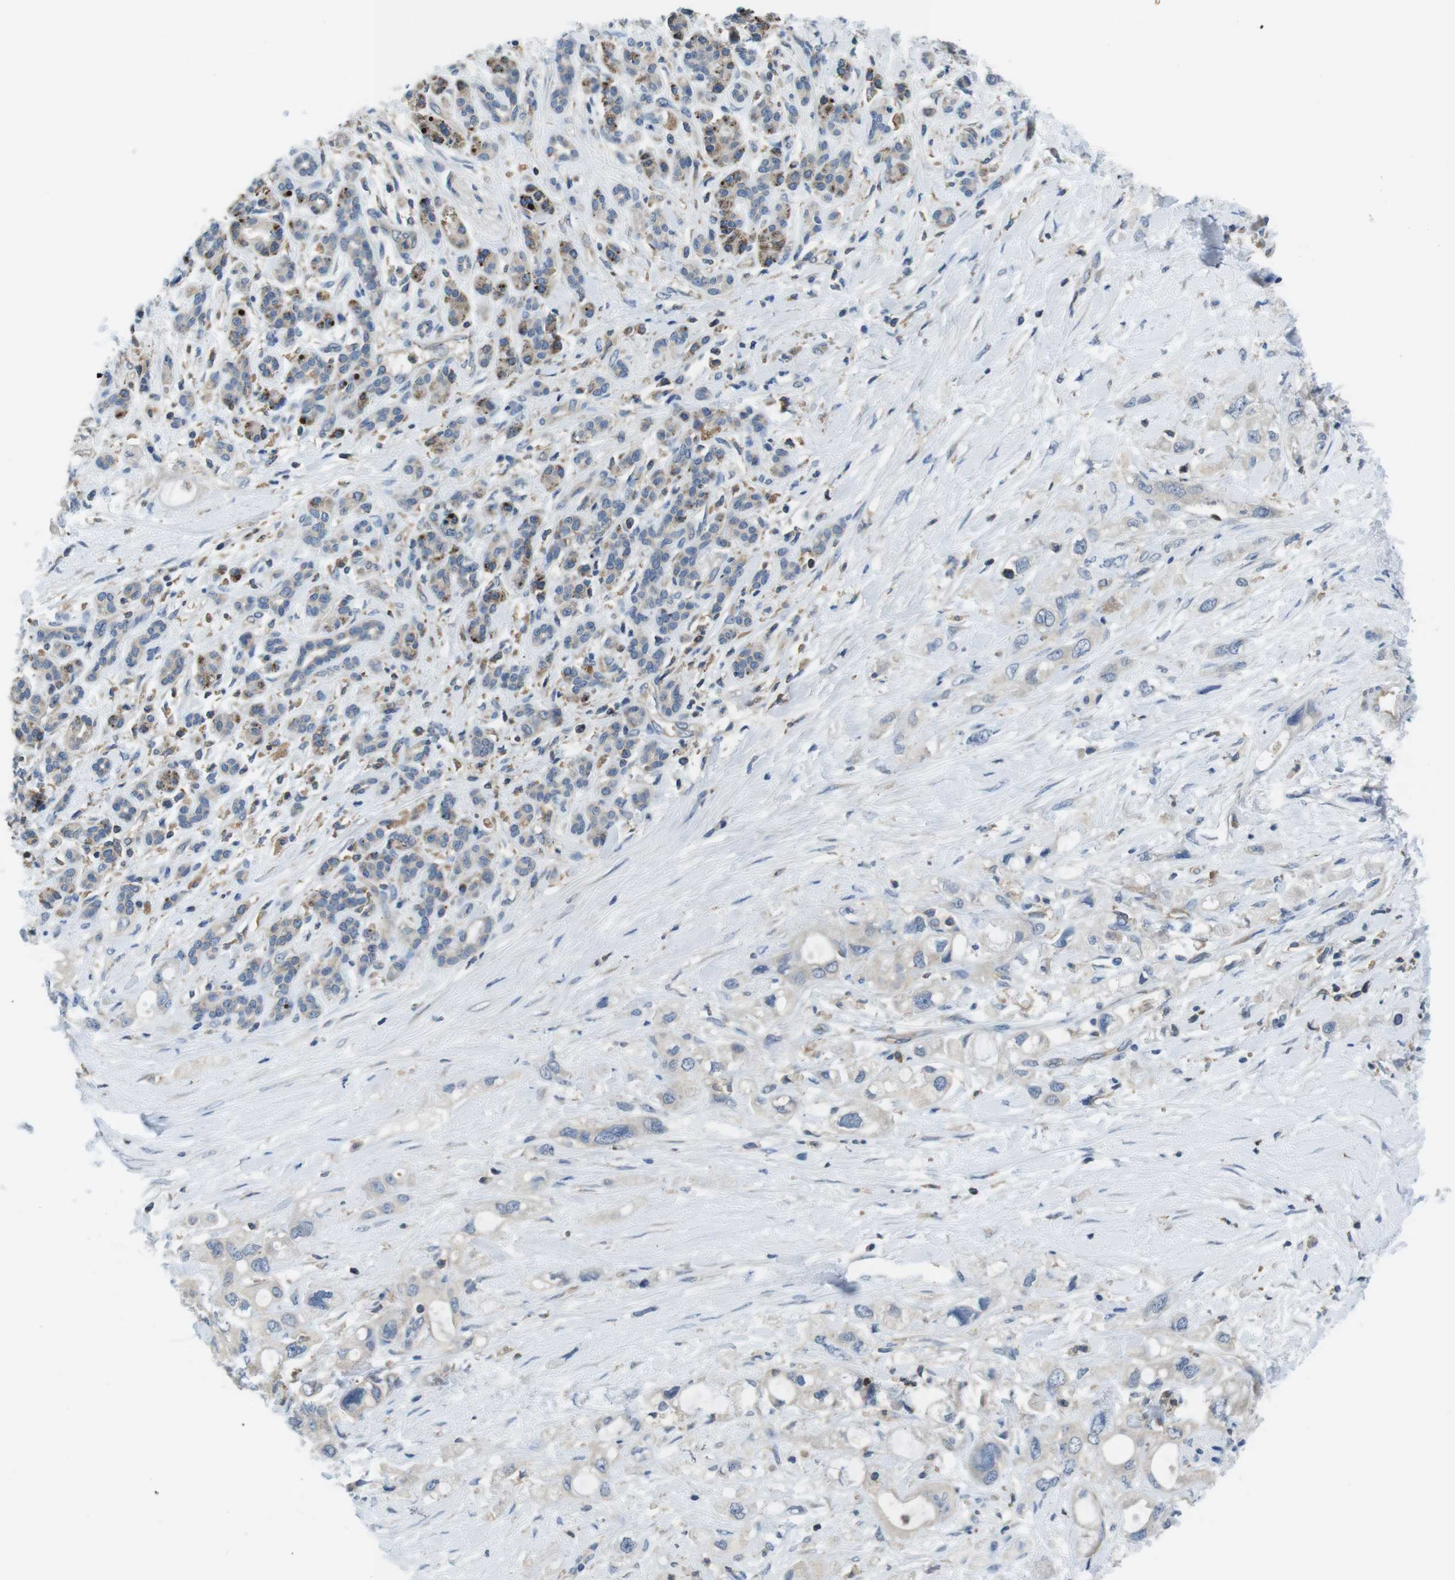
{"staining": {"intensity": "negative", "quantity": "none", "location": "none"}, "tissue": "pancreatic cancer", "cell_type": "Tumor cells", "image_type": "cancer", "snomed": [{"axis": "morphology", "description": "Adenocarcinoma, NOS"}, {"axis": "topography", "description": "Pancreas"}], "caption": "The histopathology image exhibits no significant expression in tumor cells of pancreatic adenocarcinoma.", "gene": "PIK3CD", "patient": {"sex": "female", "age": 56}}